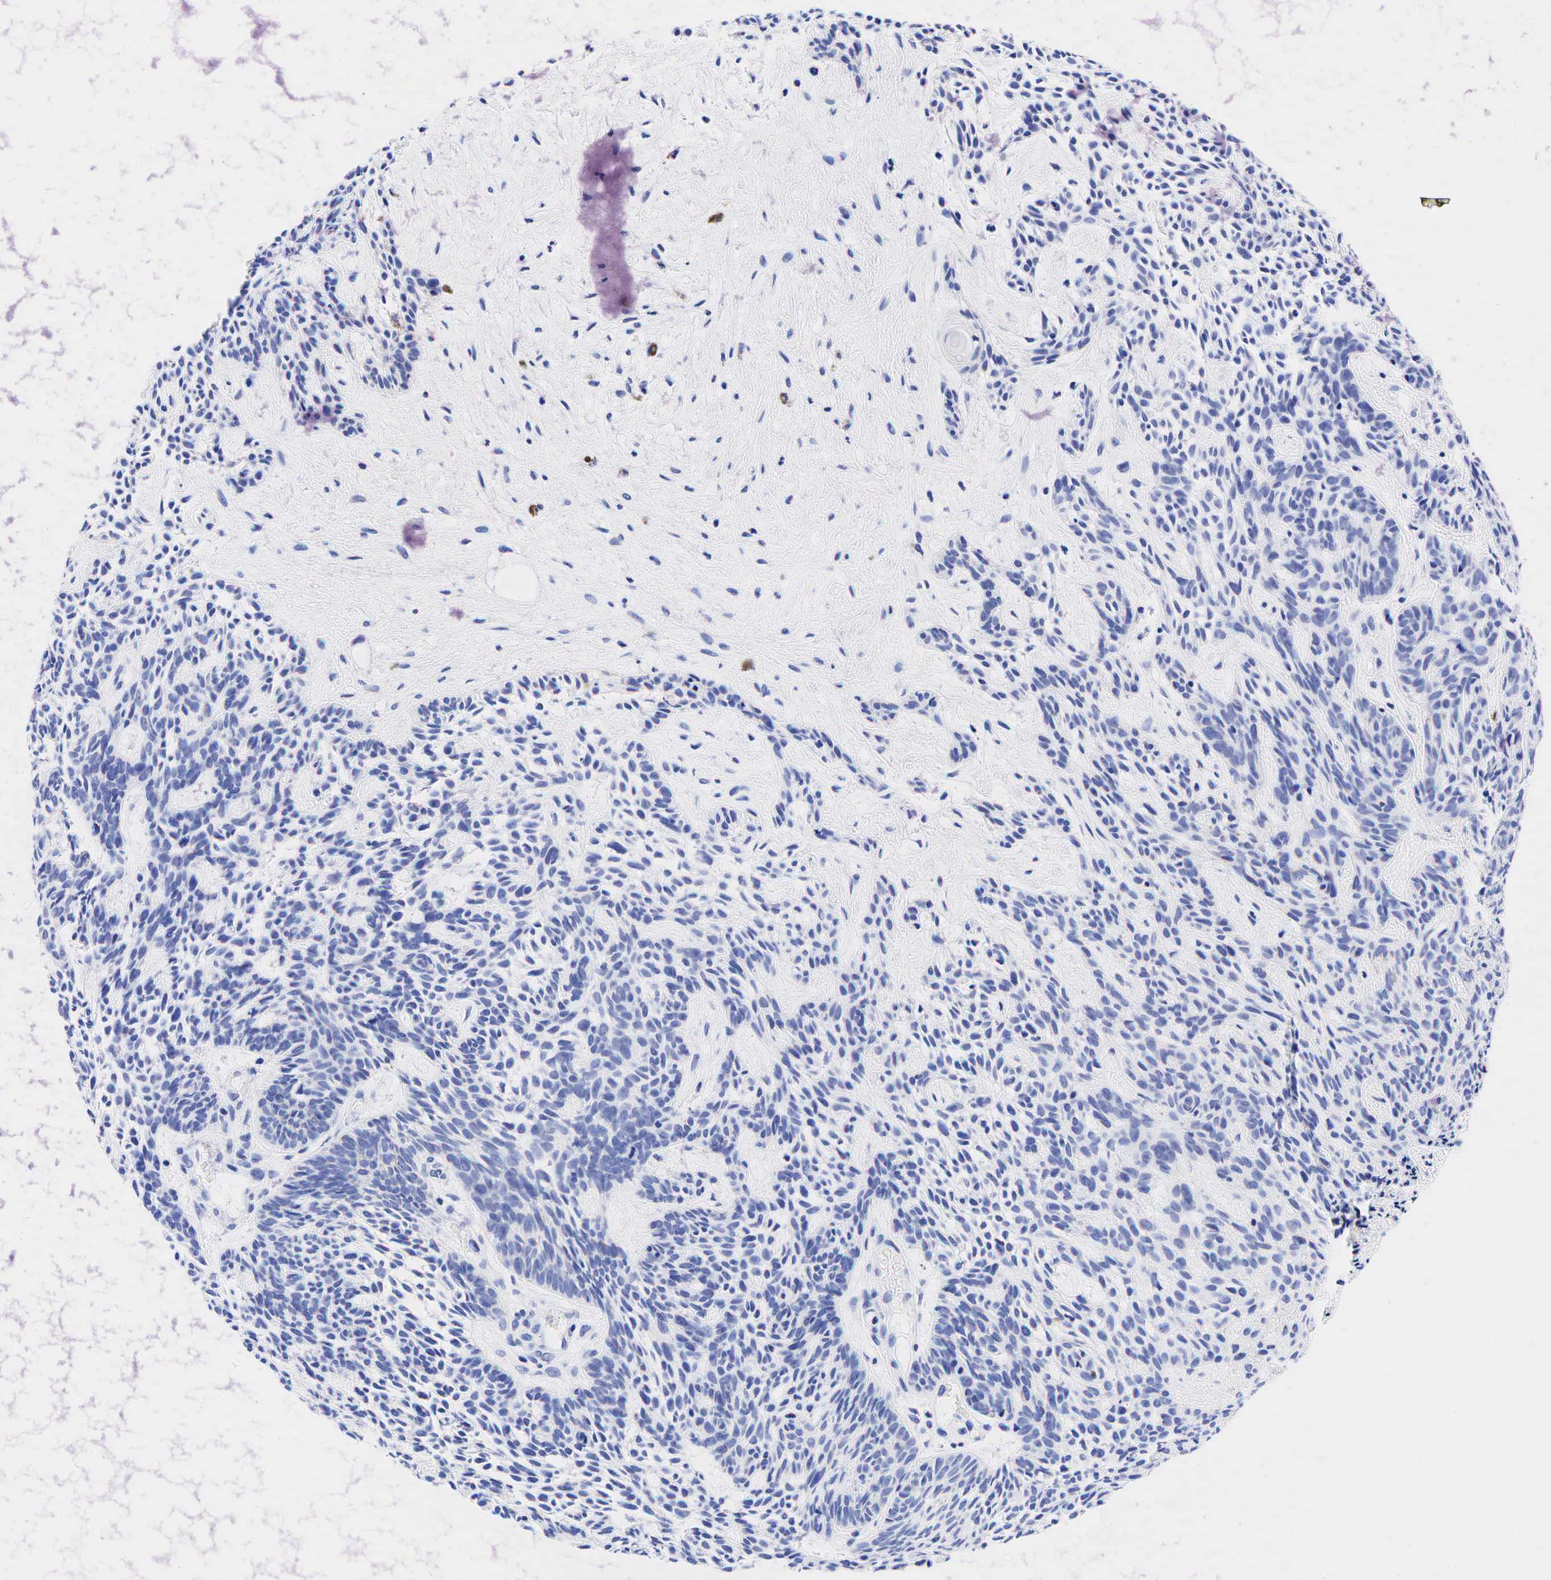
{"staining": {"intensity": "negative", "quantity": "none", "location": "none"}, "tissue": "skin cancer", "cell_type": "Tumor cells", "image_type": "cancer", "snomed": [{"axis": "morphology", "description": "Basal cell carcinoma"}, {"axis": "topography", "description": "Skin"}], "caption": "Photomicrograph shows no protein expression in tumor cells of skin cancer (basal cell carcinoma) tissue.", "gene": "KRT19", "patient": {"sex": "male", "age": 58}}